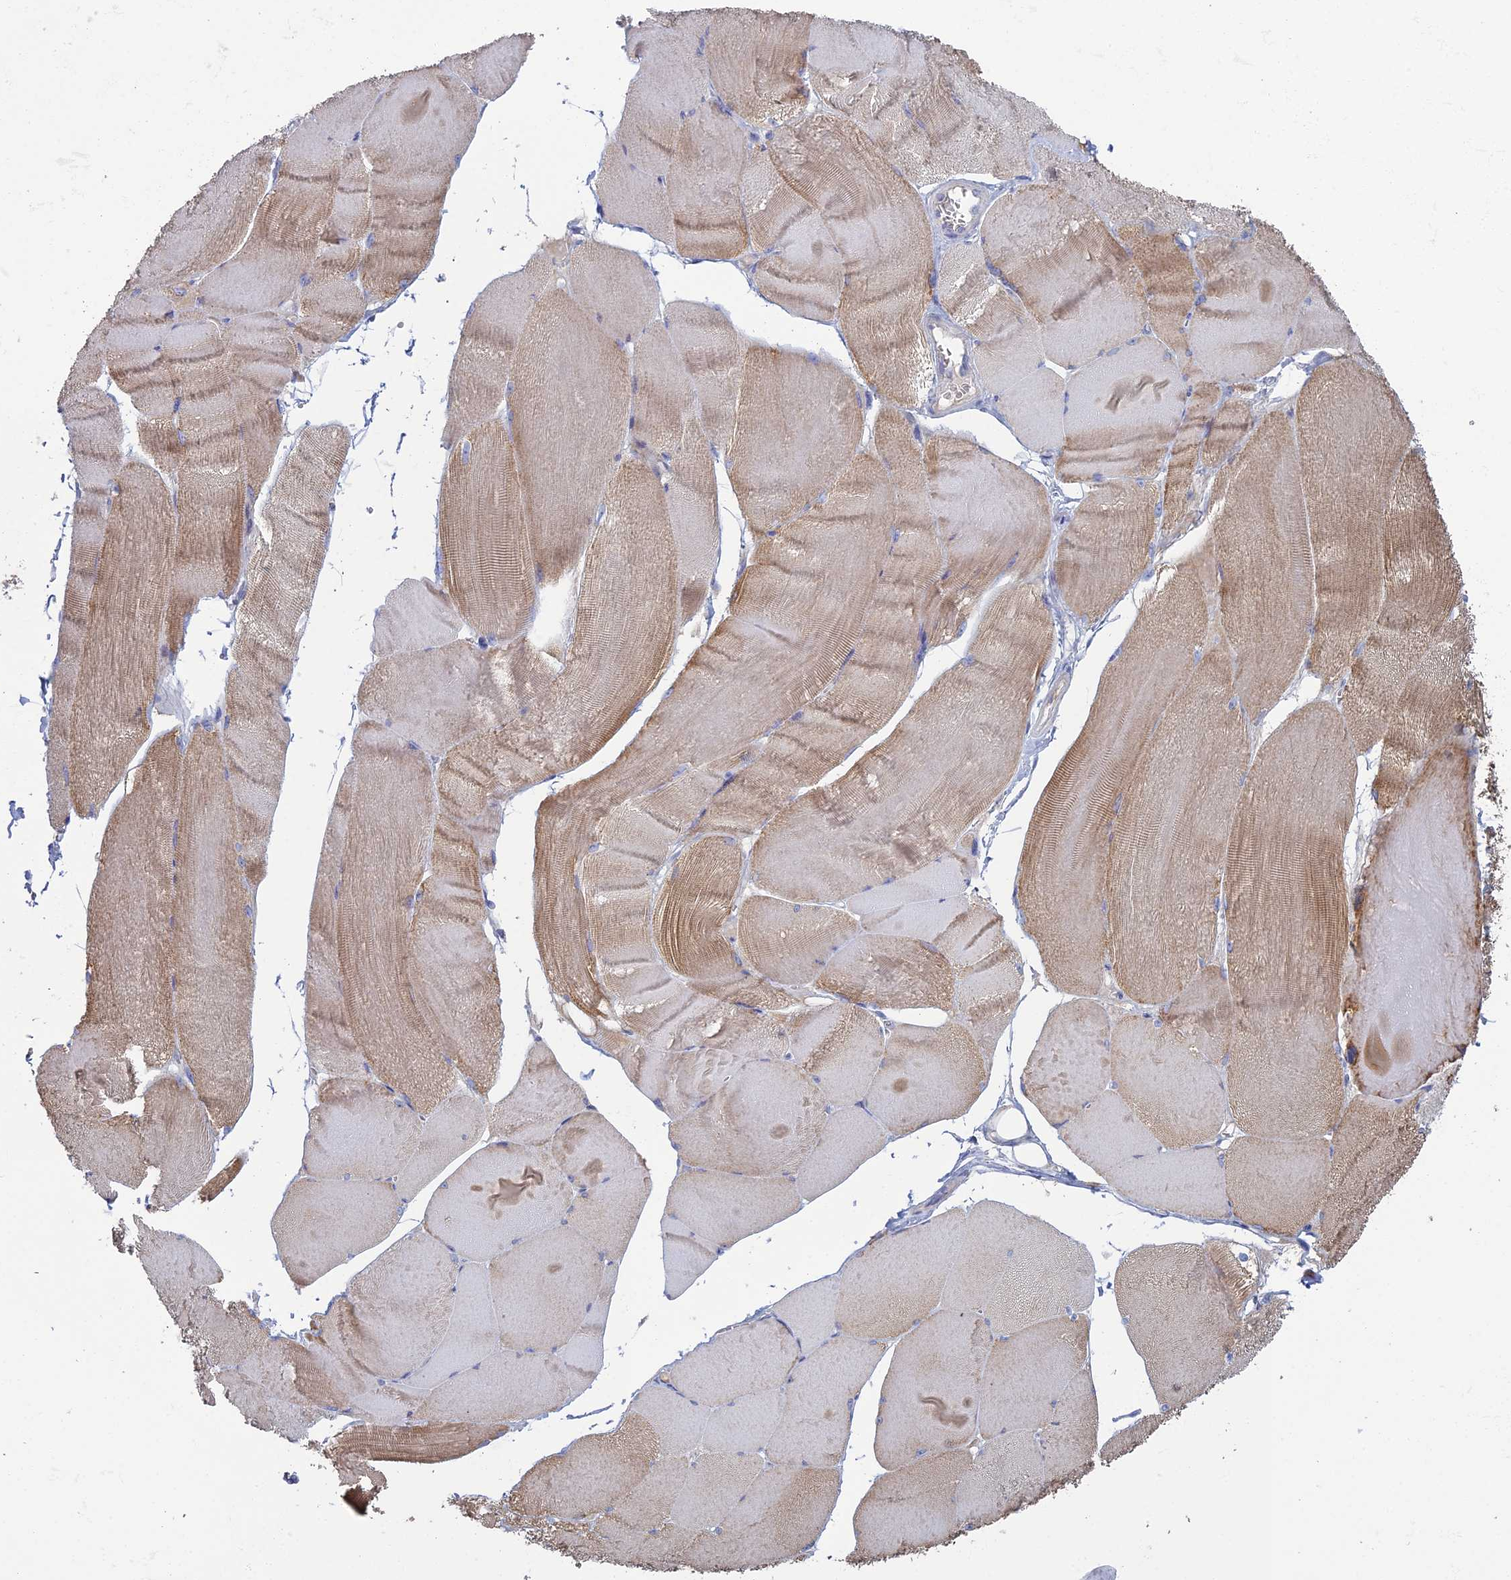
{"staining": {"intensity": "weak", "quantity": "25%-75%", "location": "cytoplasmic/membranous"}, "tissue": "skeletal muscle", "cell_type": "Myocytes", "image_type": "normal", "snomed": [{"axis": "morphology", "description": "Normal tissue, NOS"}, {"axis": "morphology", "description": "Basal cell carcinoma"}, {"axis": "topography", "description": "Skeletal muscle"}], "caption": "This histopathology image reveals IHC staining of normal human skeletal muscle, with low weak cytoplasmic/membranous staining in approximately 25%-75% of myocytes.", "gene": "ARL16", "patient": {"sex": "female", "age": 64}}